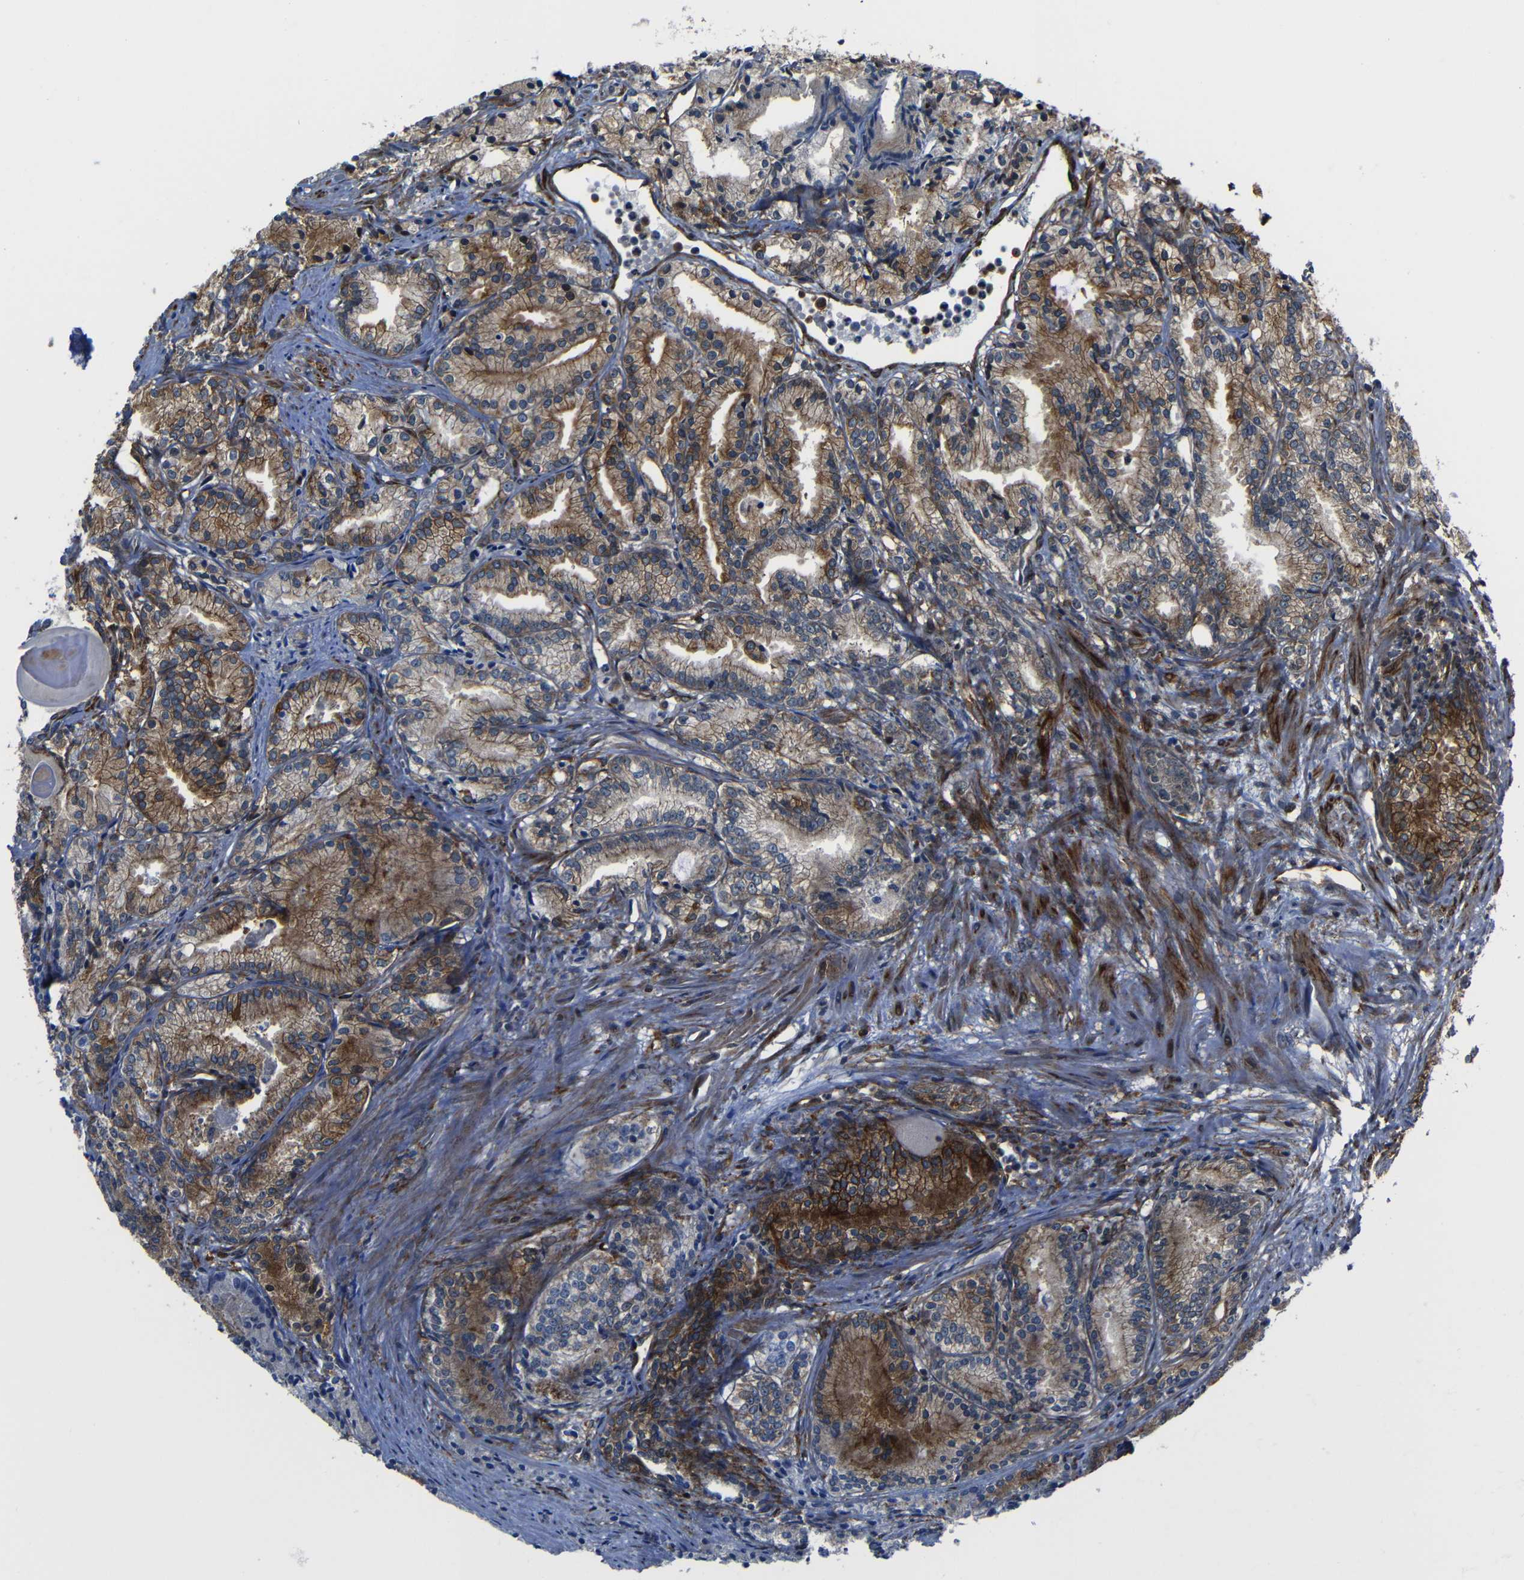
{"staining": {"intensity": "moderate", "quantity": "25%-75%", "location": "cytoplasmic/membranous"}, "tissue": "prostate cancer", "cell_type": "Tumor cells", "image_type": "cancer", "snomed": [{"axis": "morphology", "description": "Adenocarcinoma, Low grade"}, {"axis": "topography", "description": "Prostate"}], "caption": "This histopathology image reveals low-grade adenocarcinoma (prostate) stained with immunohistochemistry to label a protein in brown. The cytoplasmic/membranous of tumor cells show moderate positivity for the protein. Nuclei are counter-stained blue.", "gene": "KIAA0513", "patient": {"sex": "male", "age": 72}}